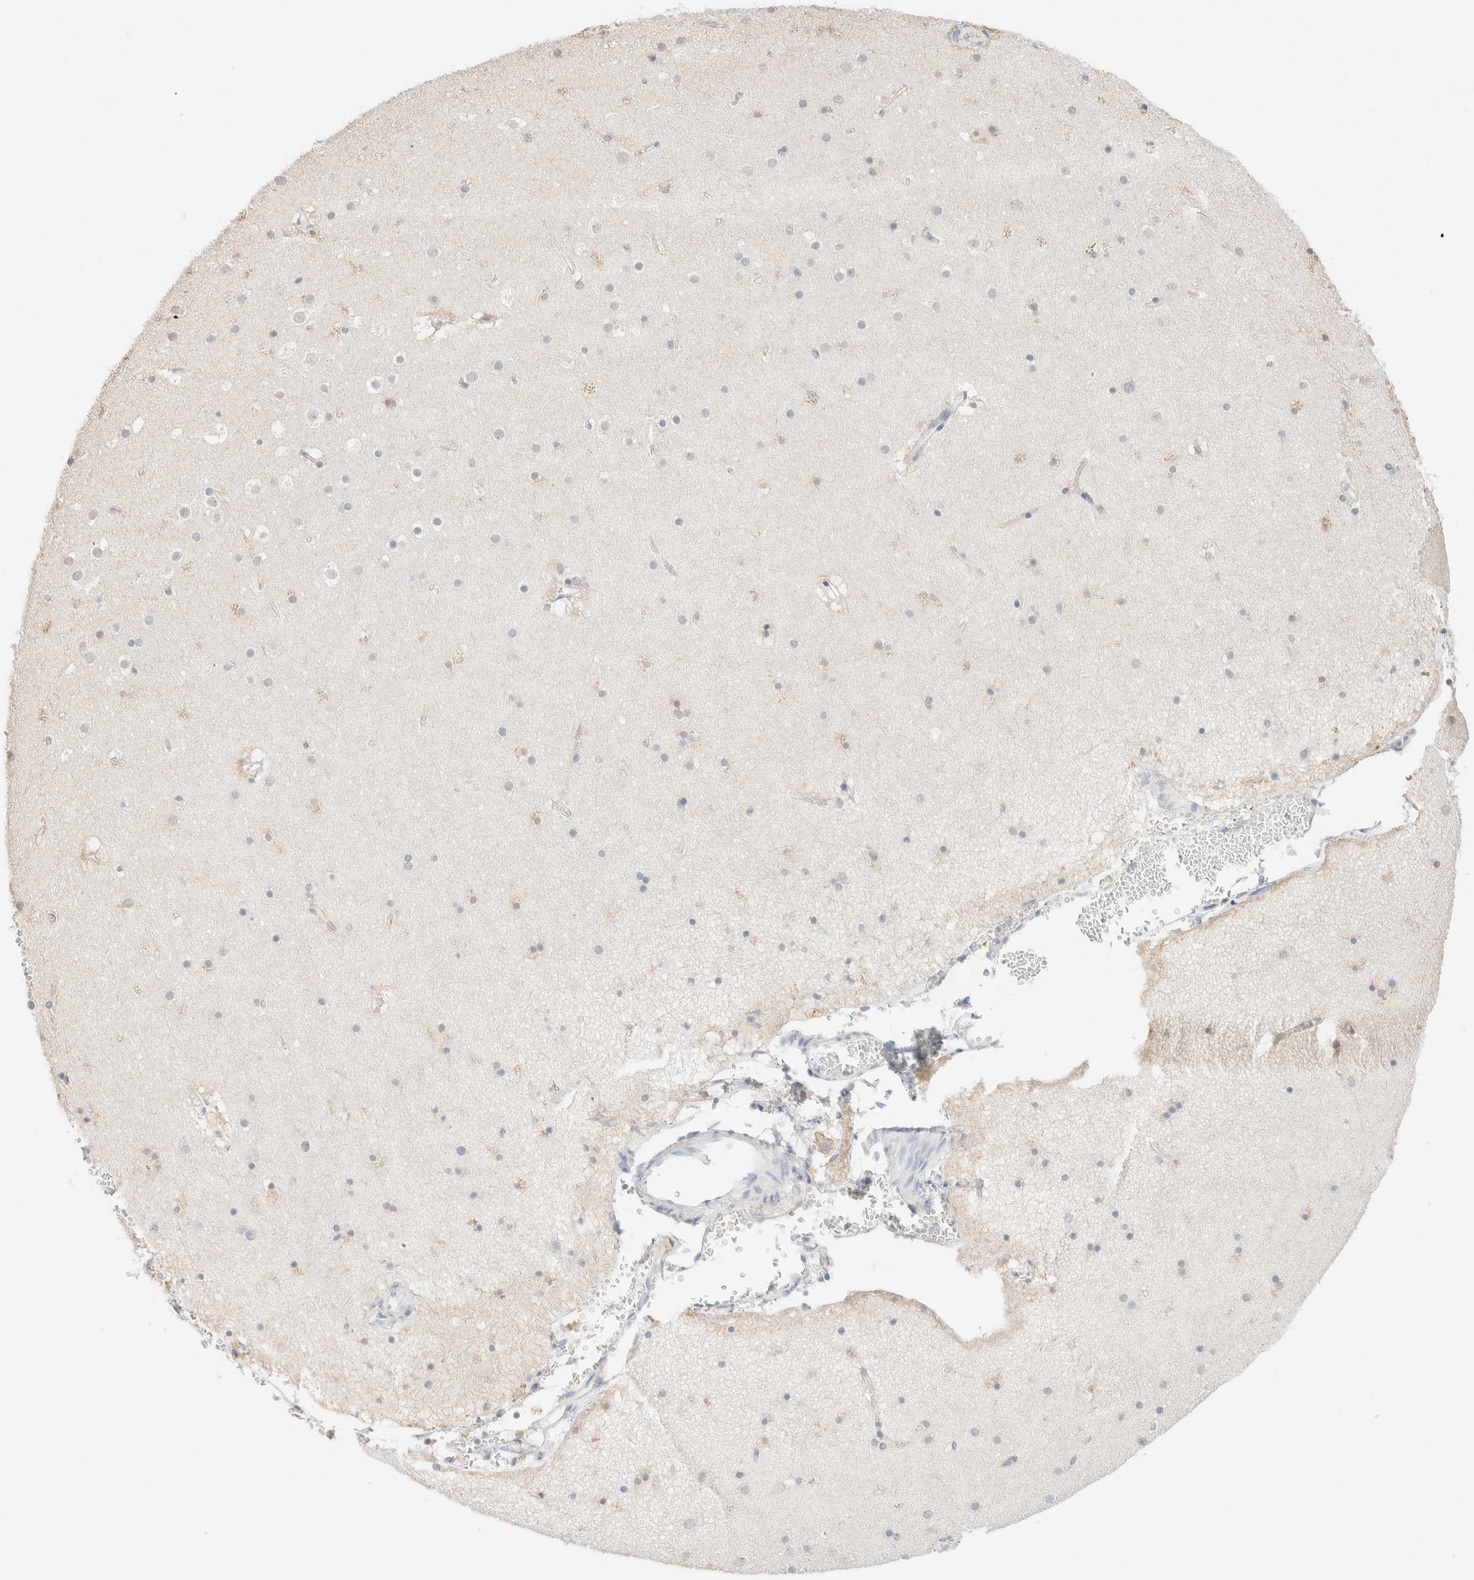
{"staining": {"intensity": "negative", "quantity": "none", "location": "none"}, "tissue": "cerebral cortex", "cell_type": "Endothelial cells", "image_type": "normal", "snomed": [{"axis": "morphology", "description": "Normal tissue, NOS"}, {"axis": "topography", "description": "Cerebral cortex"}], "caption": "This is a micrograph of immunohistochemistry staining of normal cerebral cortex, which shows no positivity in endothelial cells. Brightfield microscopy of IHC stained with DAB (brown) and hematoxylin (blue), captured at high magnification.", "gene": "CPA1", "patient": {"sex": "male", "age": 57}}